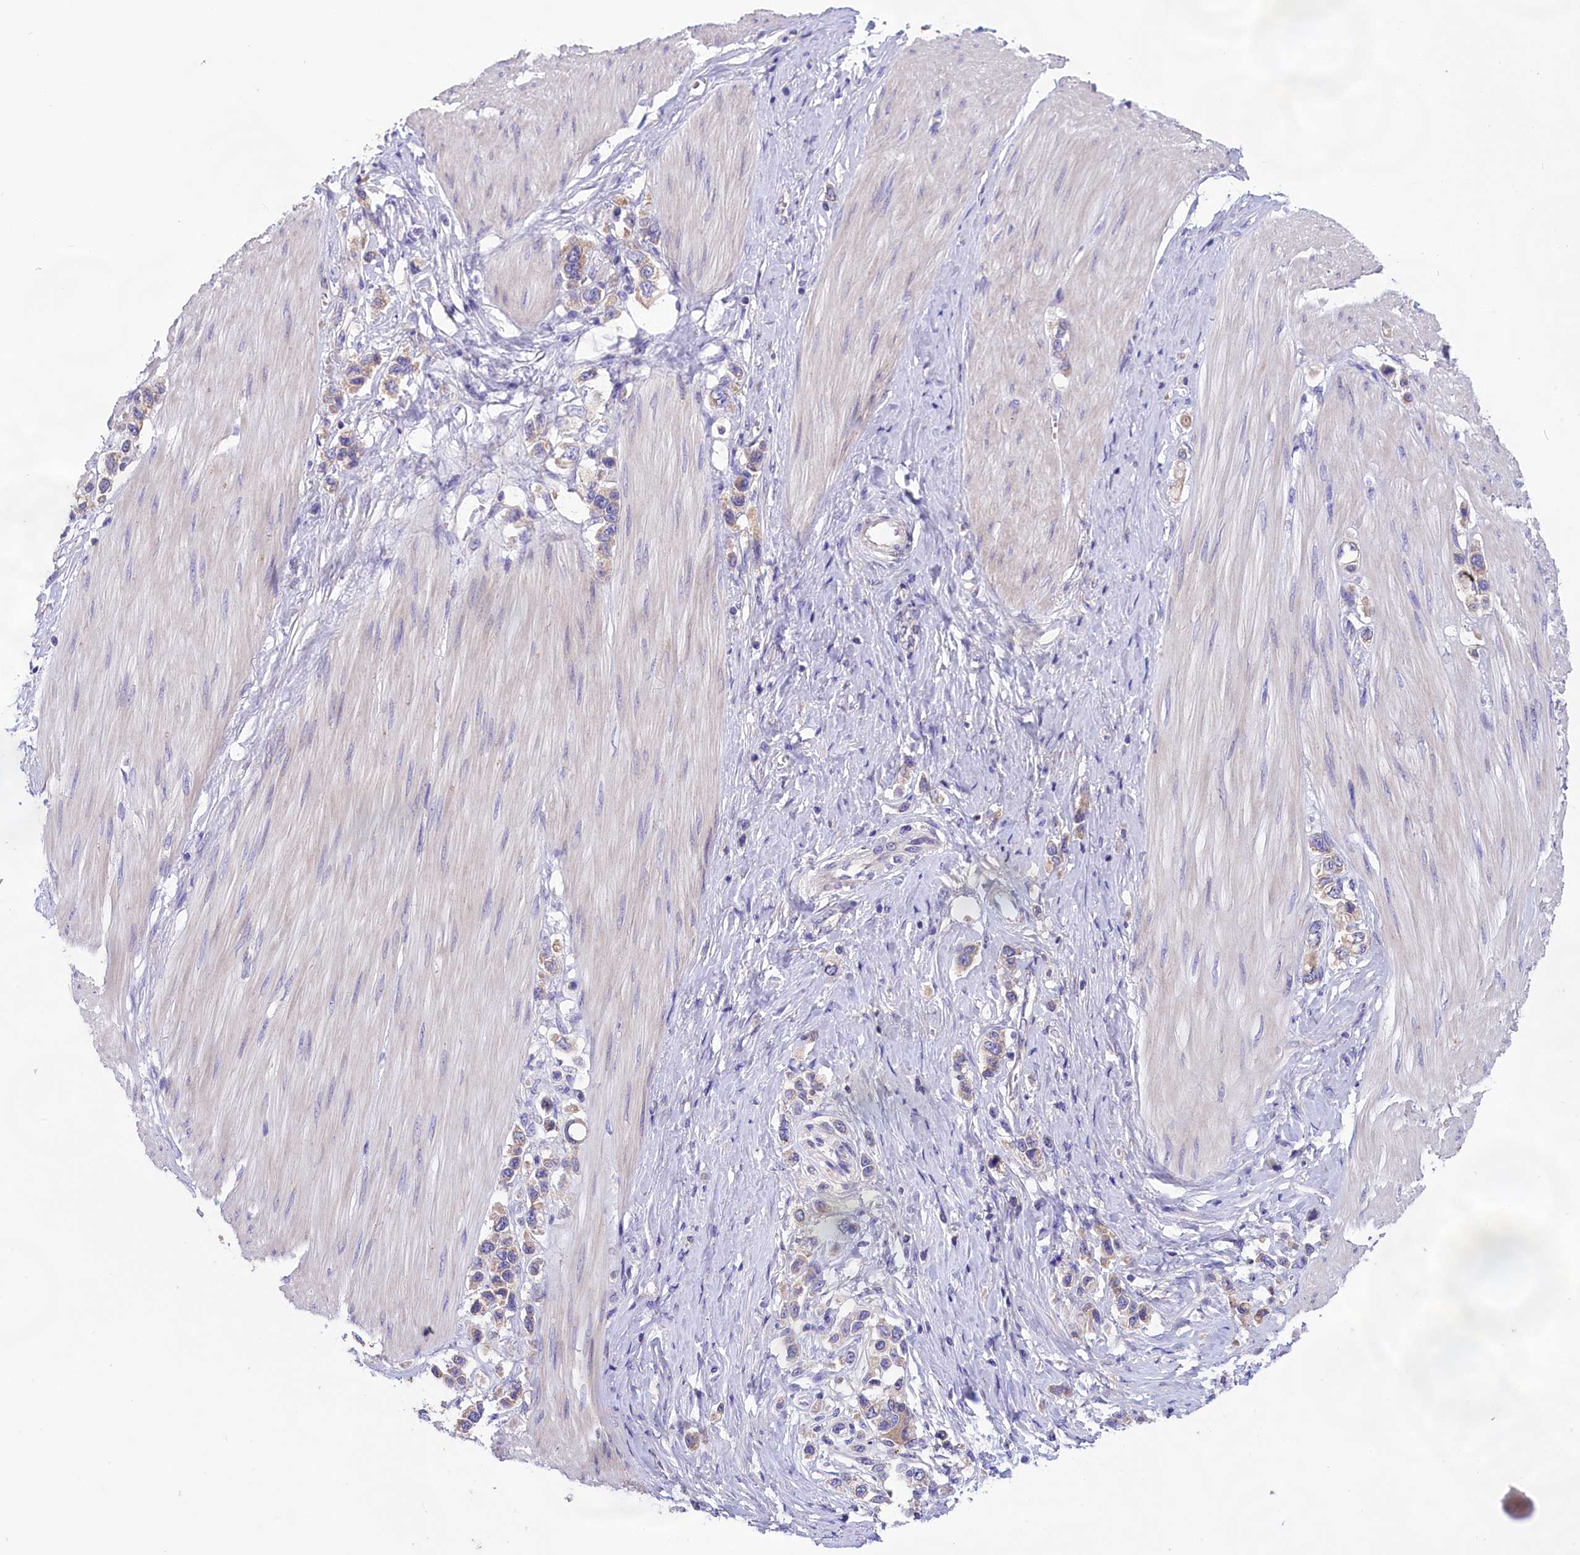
{"staining": {"intensity": "weak", "quantity": "25%-75%", "location": "cytoplasmic/membranous"}, "tissue": "stomach cancer", "cell_type": "Tumor cells", "image_type": "cancer", "snomed": [{"axis": "morphology", "description": "Adenocarcinoma, NOS"}, {"axis": "topography", "description": "Stomach"}], "caption": "DAB (3,3'-diaminobenzidine) immunohistochemical staining of stomach cancer (adenocarcinoma) reveals weak cytoplasmic/membranous protein positivity in about 25%-75% of tumor cells.", "gene": "CYP2U1", "patient": {"sex": "female", "age": 65}}